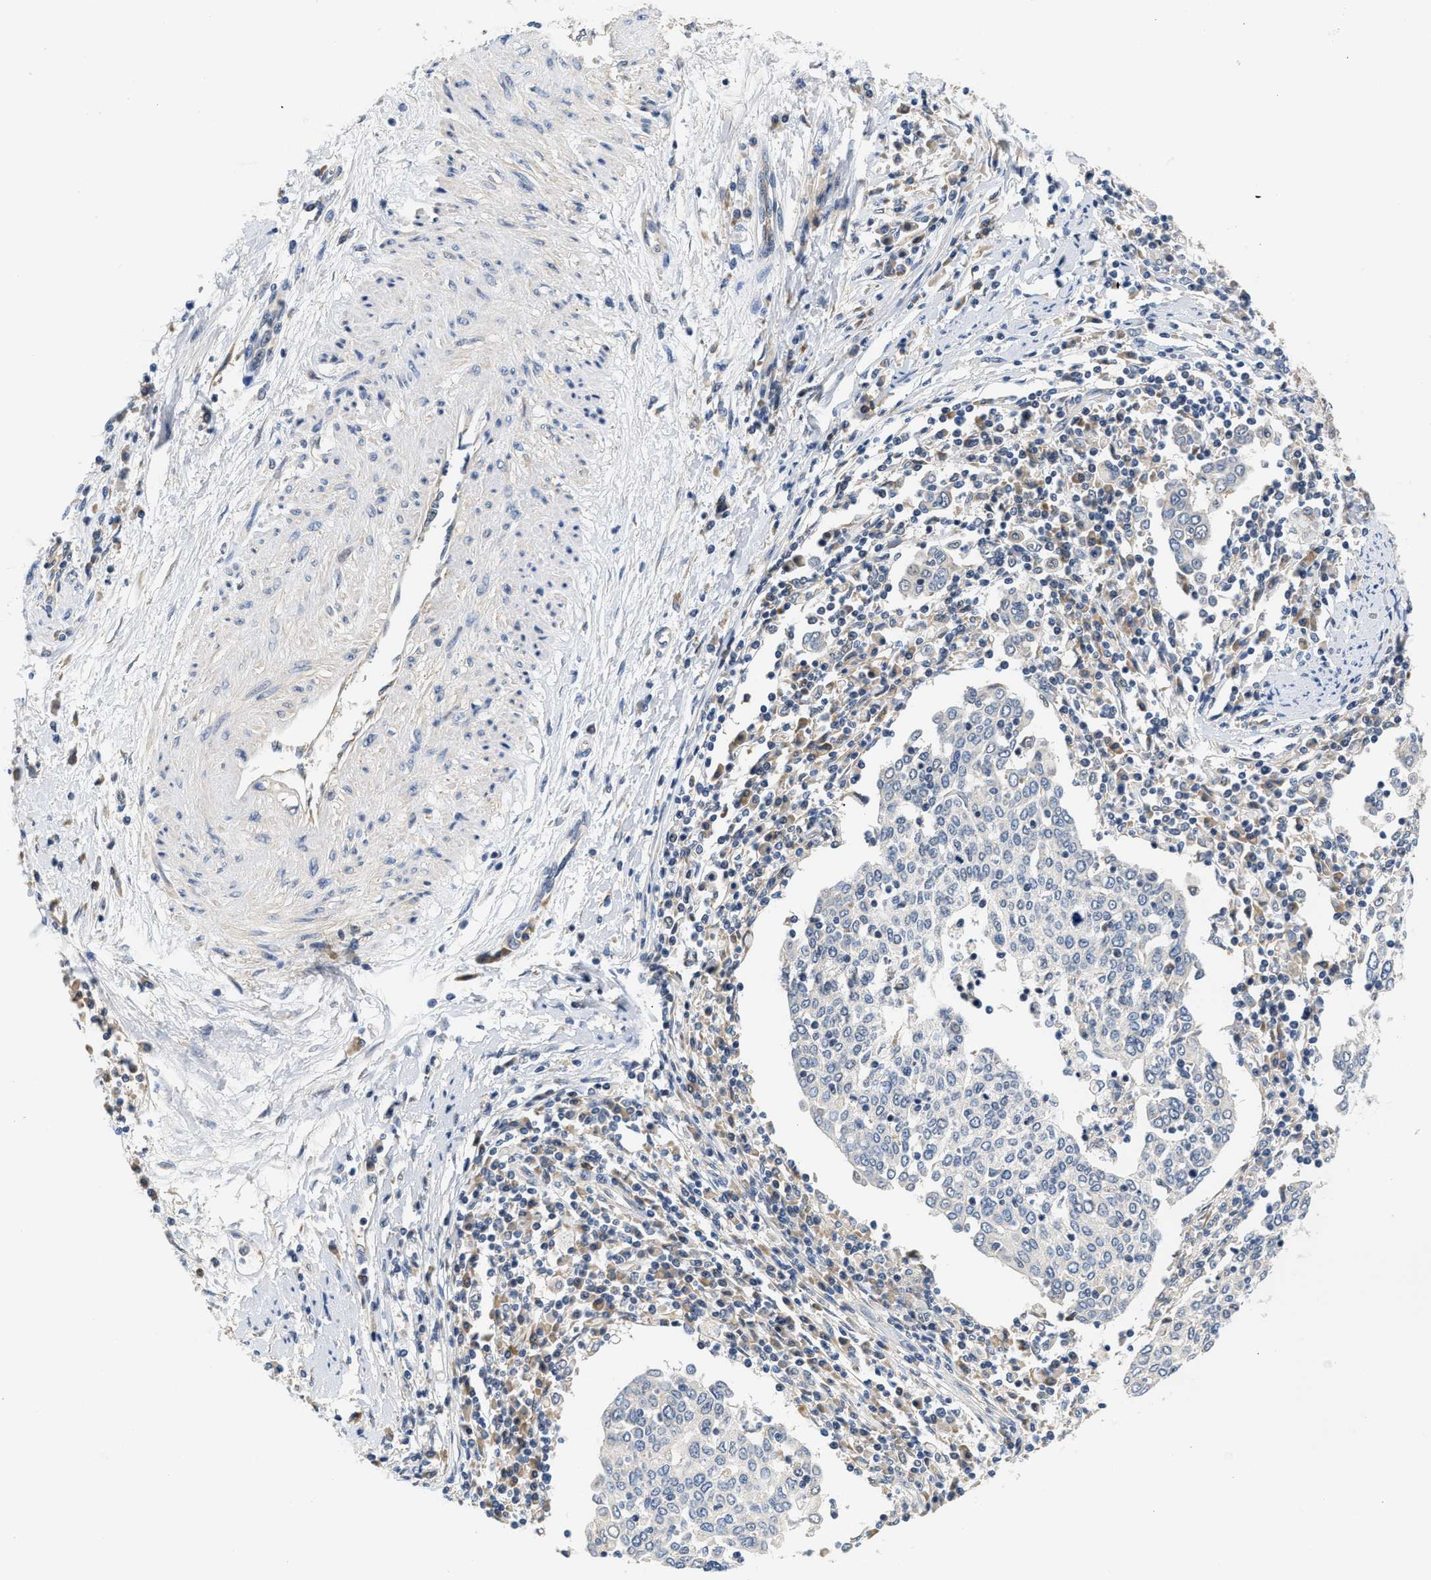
{"staining": {"intensity": "negative", "quantity": "none", "location": "none"}, "tissue": "cervical cancer", "cell_type": "Tumor cells", "image_type": "cancer", "snomed": [{"axis": "morphology", "description": "Squamous cell carcinoma, NOS"}, {"axis": "topography", "description": "Cervix"}], "caption": "Photomicrograph shows no protein staining in tumor cells of squamous cell carcinoma (cervical) tissue.", "gene": "TNIP2", "patient": {"sex": "female", "age": 40}}